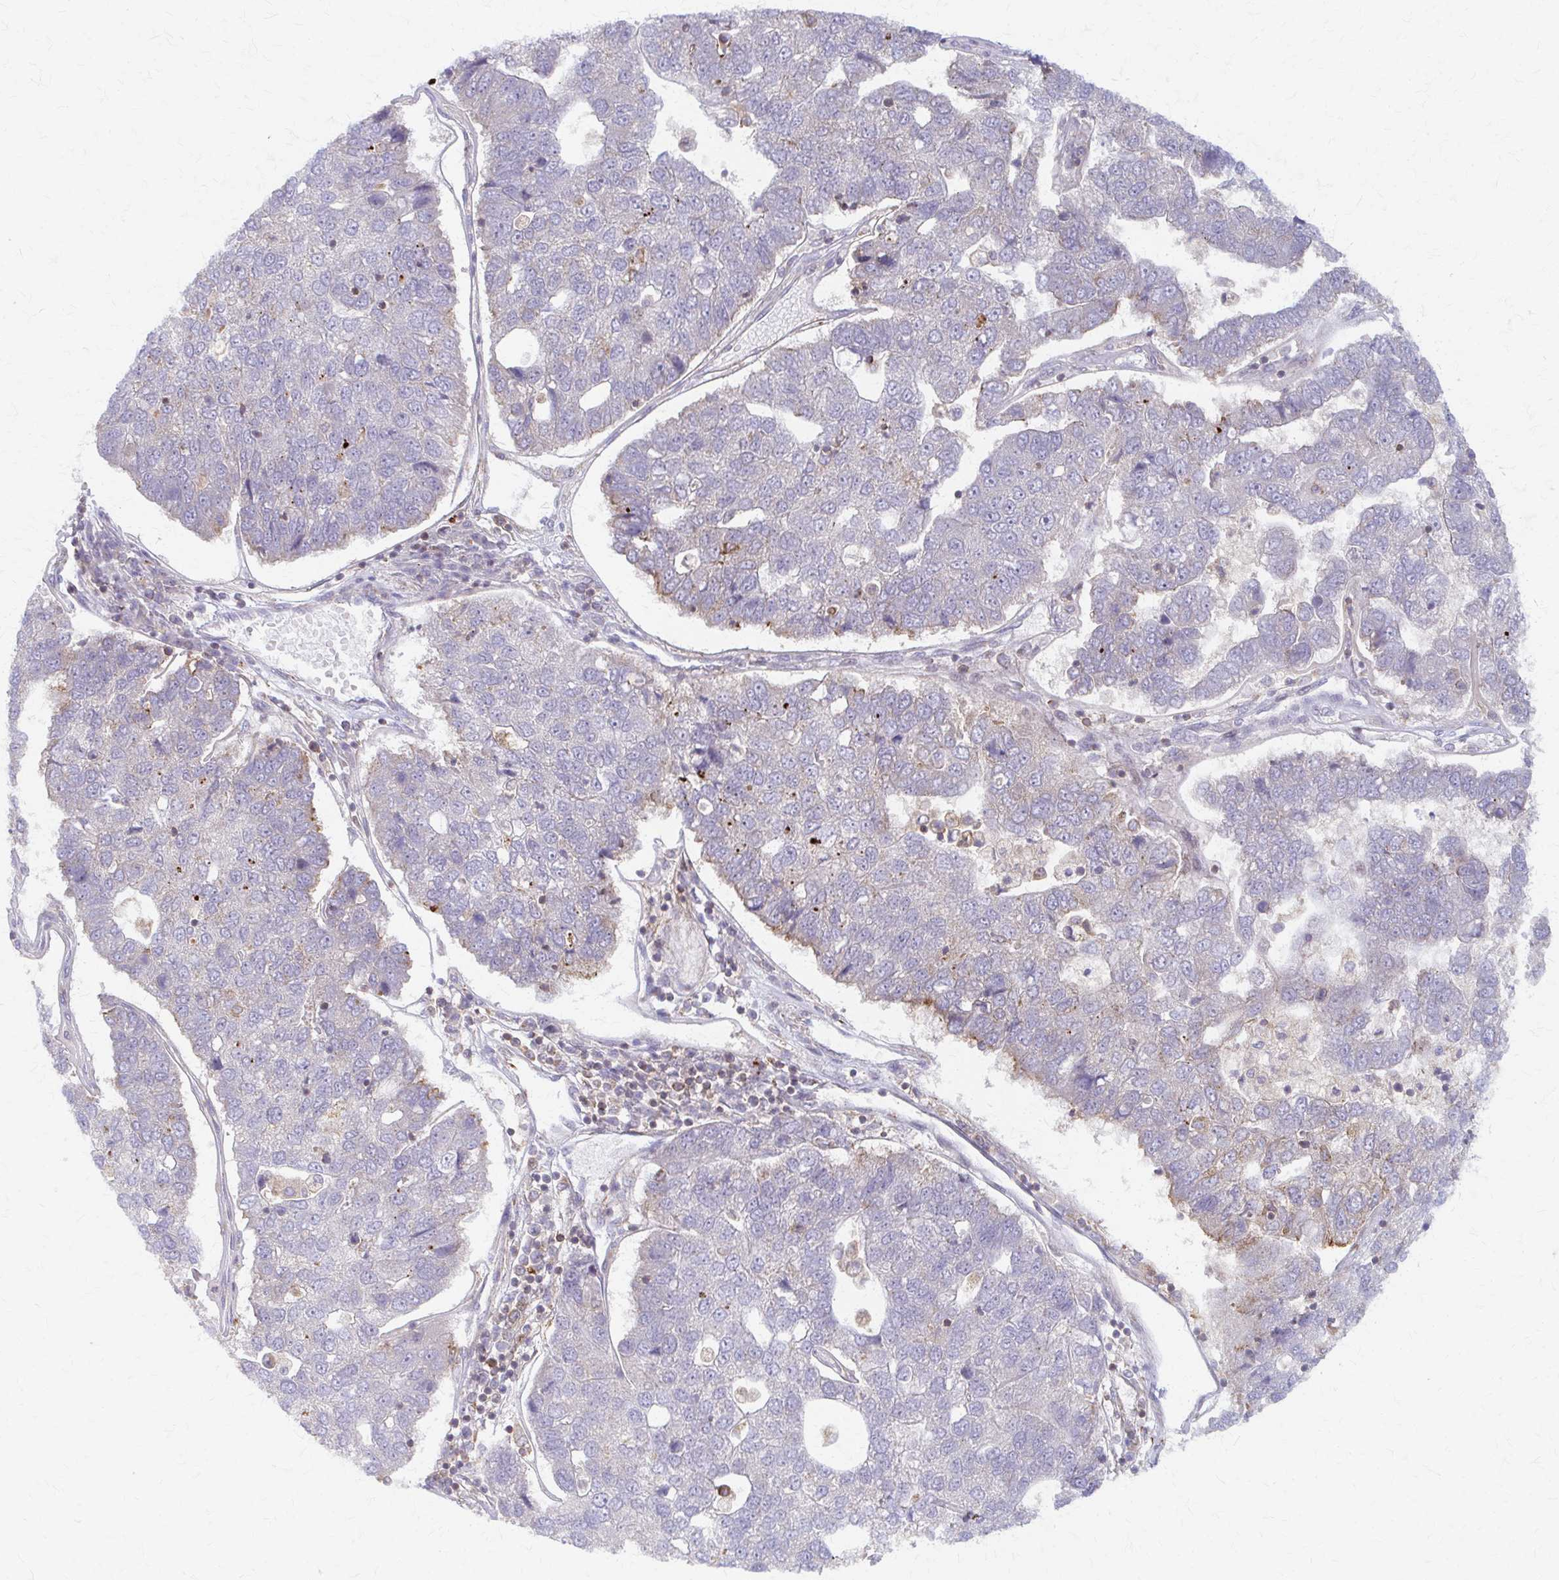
{"staining": {"intensity": "negative", "quantity": "none", "location": "none"}, "tissue": "pancreatic cancer", "cell_type": "Tumor cells", "image_type": "cancer", "snomed": [{"axis": "morphology", "description": "Adenocarcinoma, NOS"}, {"axis": "topography", "description": "Pancreas"}], "caption": "Protein analysis of pancreatic cancer exhibits no significant positivity in tumor cells. (DAB (3,3'-diaminobenzidine) immunohistochemistry, high magnification).", "gene": "ARHGAP35", "patient": {"sex": "female", "age": 61}}